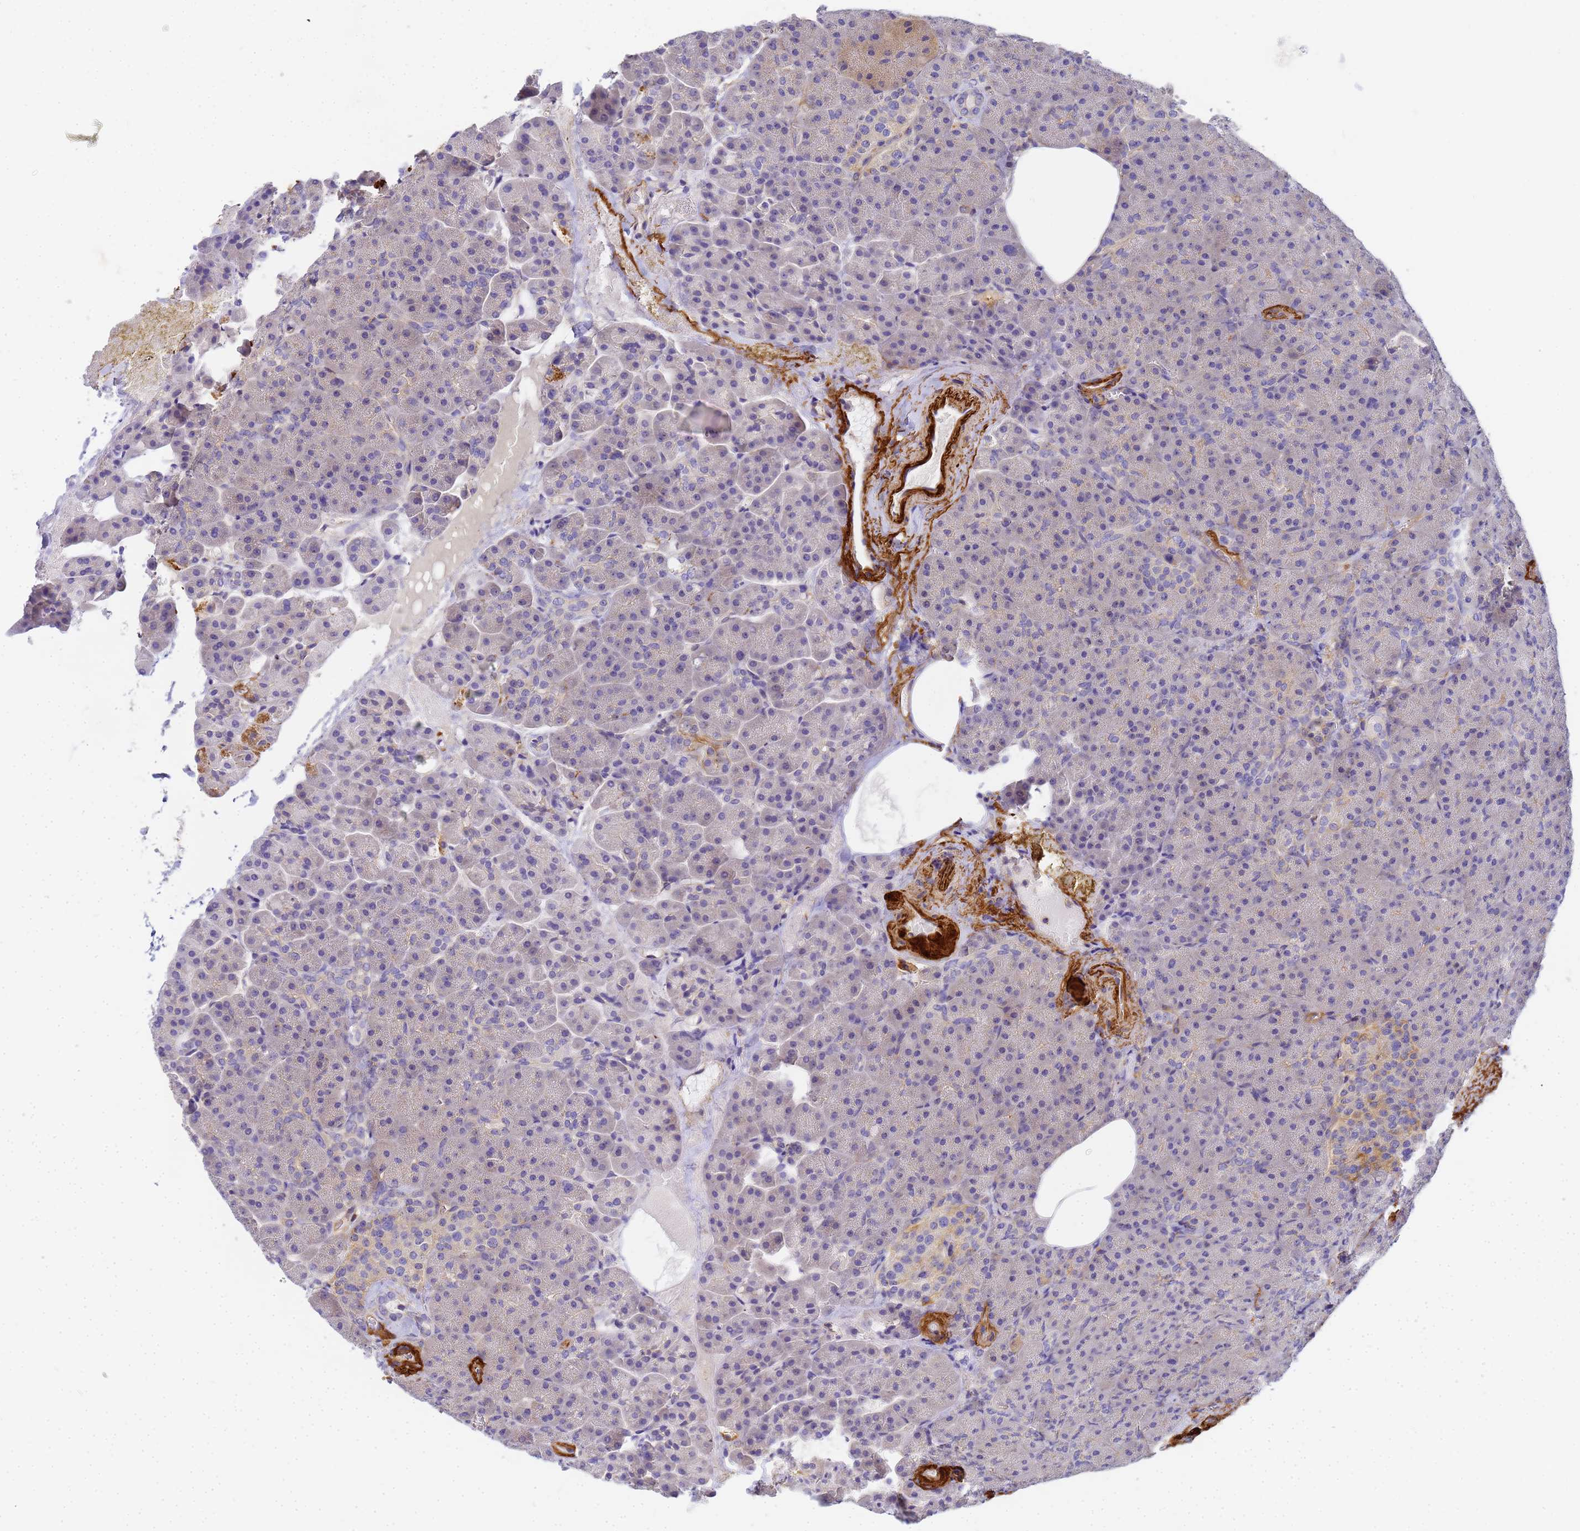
{"staining": {"intensity": "weak", "quantity": "<25%", "location": "cytoplasmic/membranous"}, "tissue": "pancreas", "cell_type": "Exocrine glandular cells", "image_type": "normal", "snomed": [{"axis": "morphology", "description": "Normal tissue, NOS"}, {"axis": "topography", "description": "Pancreas"}], "caption": "DAB (3,3'-diaminobenzidine) immunohistochemical staining of unremarkable human pancreas reveals no significant positivity in exocrine glandular cells.", "gene": "MYL10", "patient": {"sex": "female", "age": 74}}